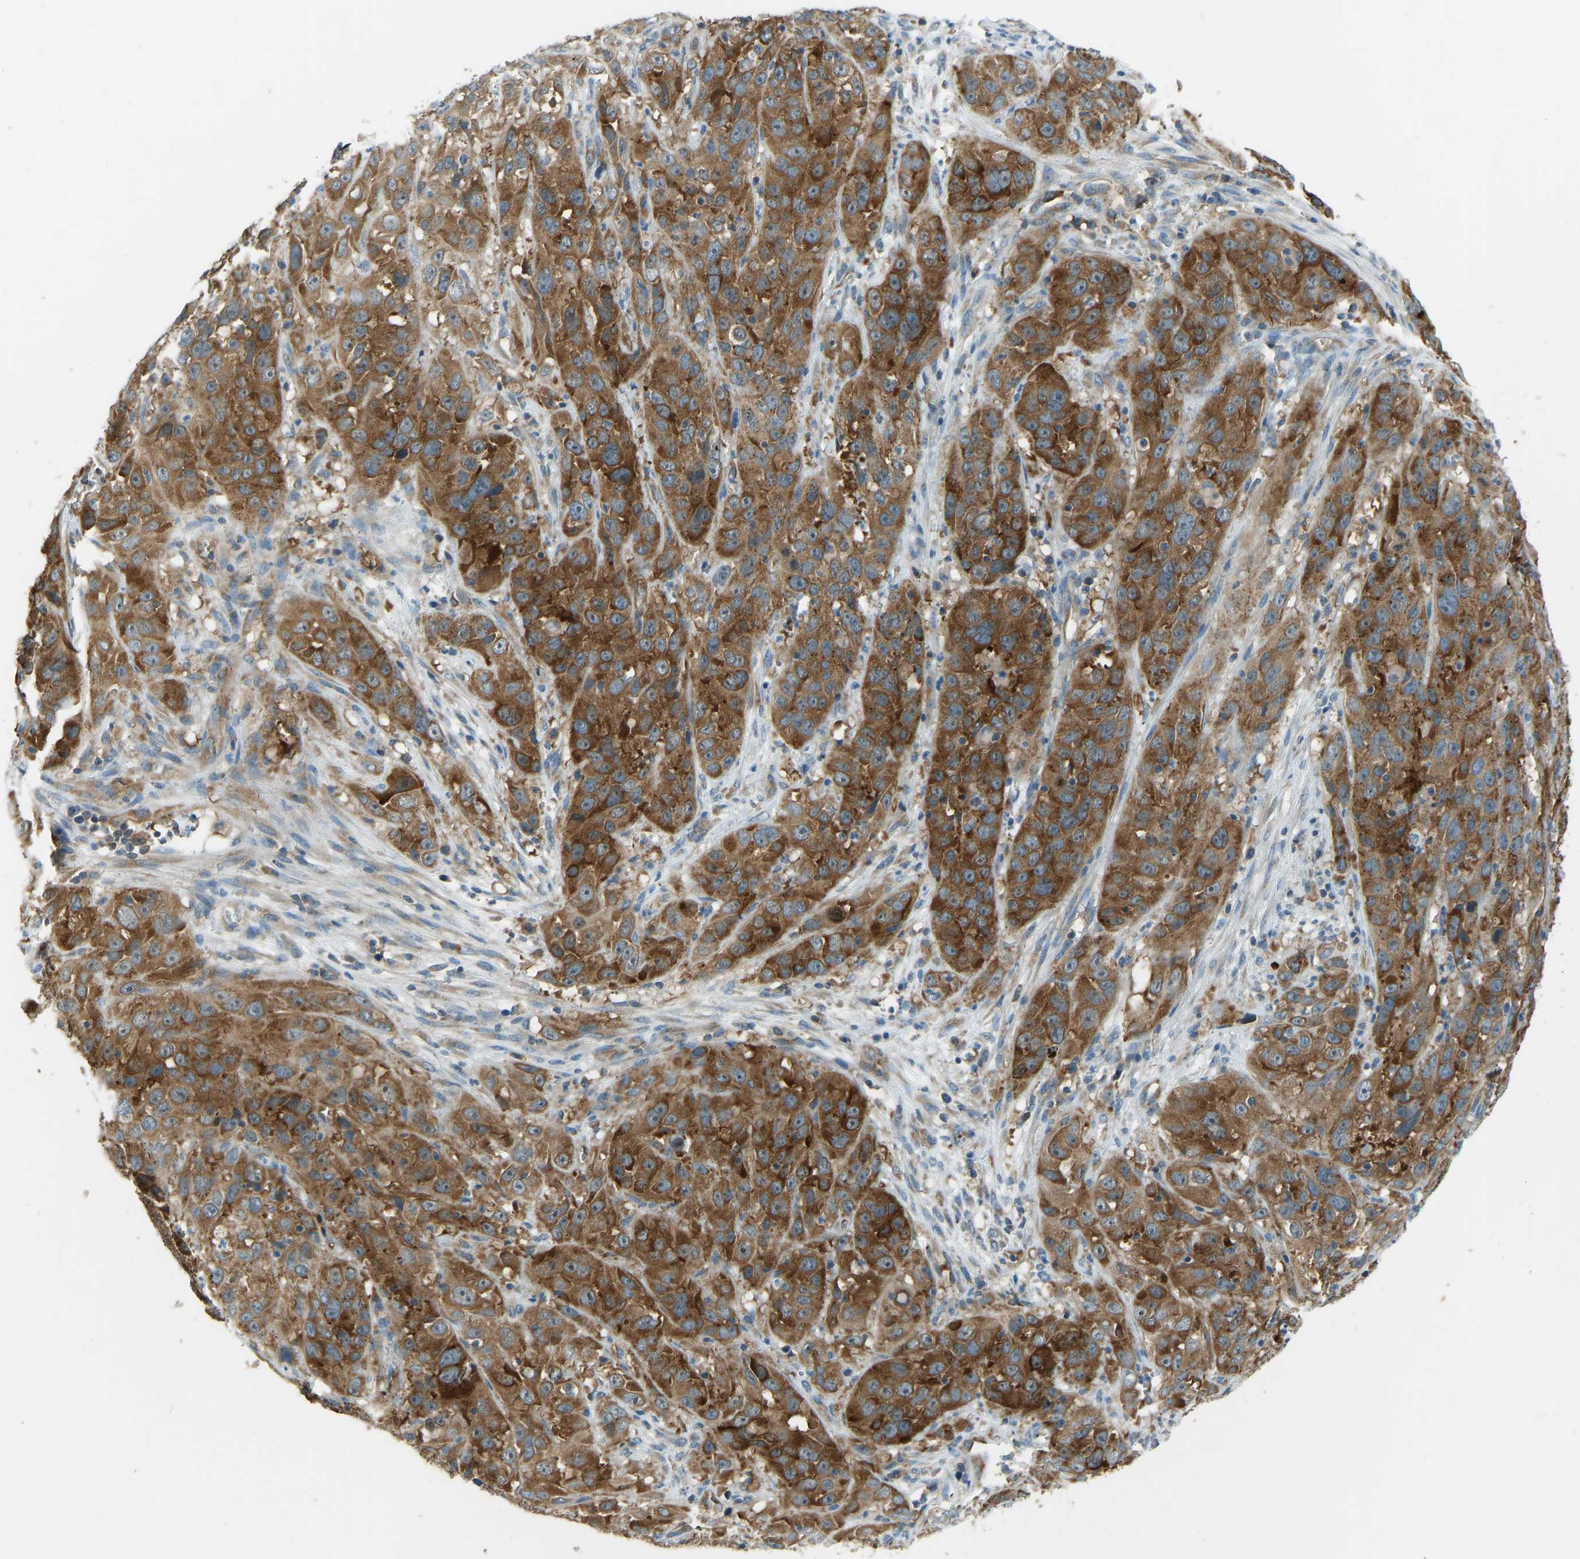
{"staining": {"intensity": "strong", "quantity": ">75%", "location": "cytoplasmic/membranous"}, "tissue": "cervical cancer", "cell_type": "Tumor cells", "image_type": "cancer", "snomed": [{"axis": "morphology", "description": "Squamous cell carcinoma, NOS"}, {"axis": "topography", "description": "Cervix"}], "caption": "This histopathology image demonstrates IHC staining of squamous cell carcinoma (cervical), with high strong cytoplasmic/membranous staining in about >75% of tumor cells.", "gene": "STAU2", "patient": {"sex": "female", "age": 32}}